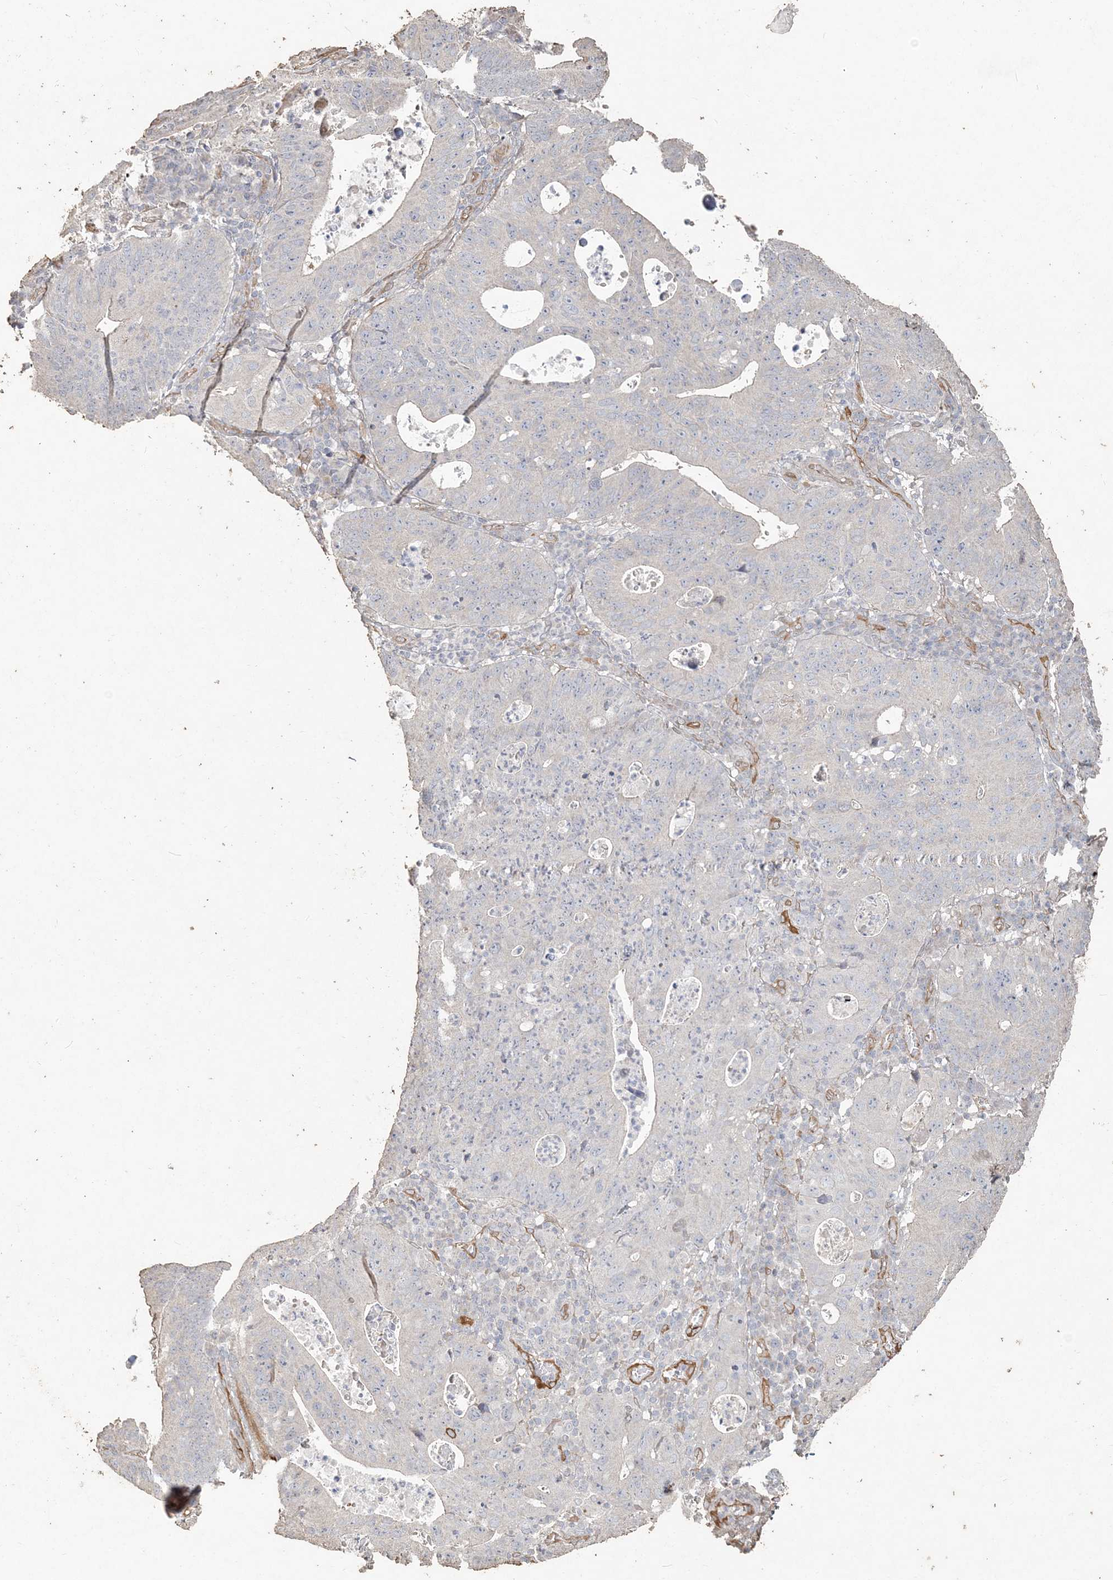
{"staining": {"intensity": "negative", "quantity": "none", "location": "none"}, "tissue": "stomach cancer", "cell_type": "Tumor cells", "image_type": "cancer", "snomed": [{"axis": "morphology", "description": "Adenocarcinoma, NOS"}, {"axis": "topography", "description": "Stomach"}], "caption": "High magnification brightfield microscopy of stomach cancer (adenocarcinoma) stained with DAB (3,3'-diaminobenzidine) (brown) and counterstained with hematoxylin (blue): tumor cells show no significant staining.", "gene": "RNF145", "patient": {"sex": "male", "age": 59}}